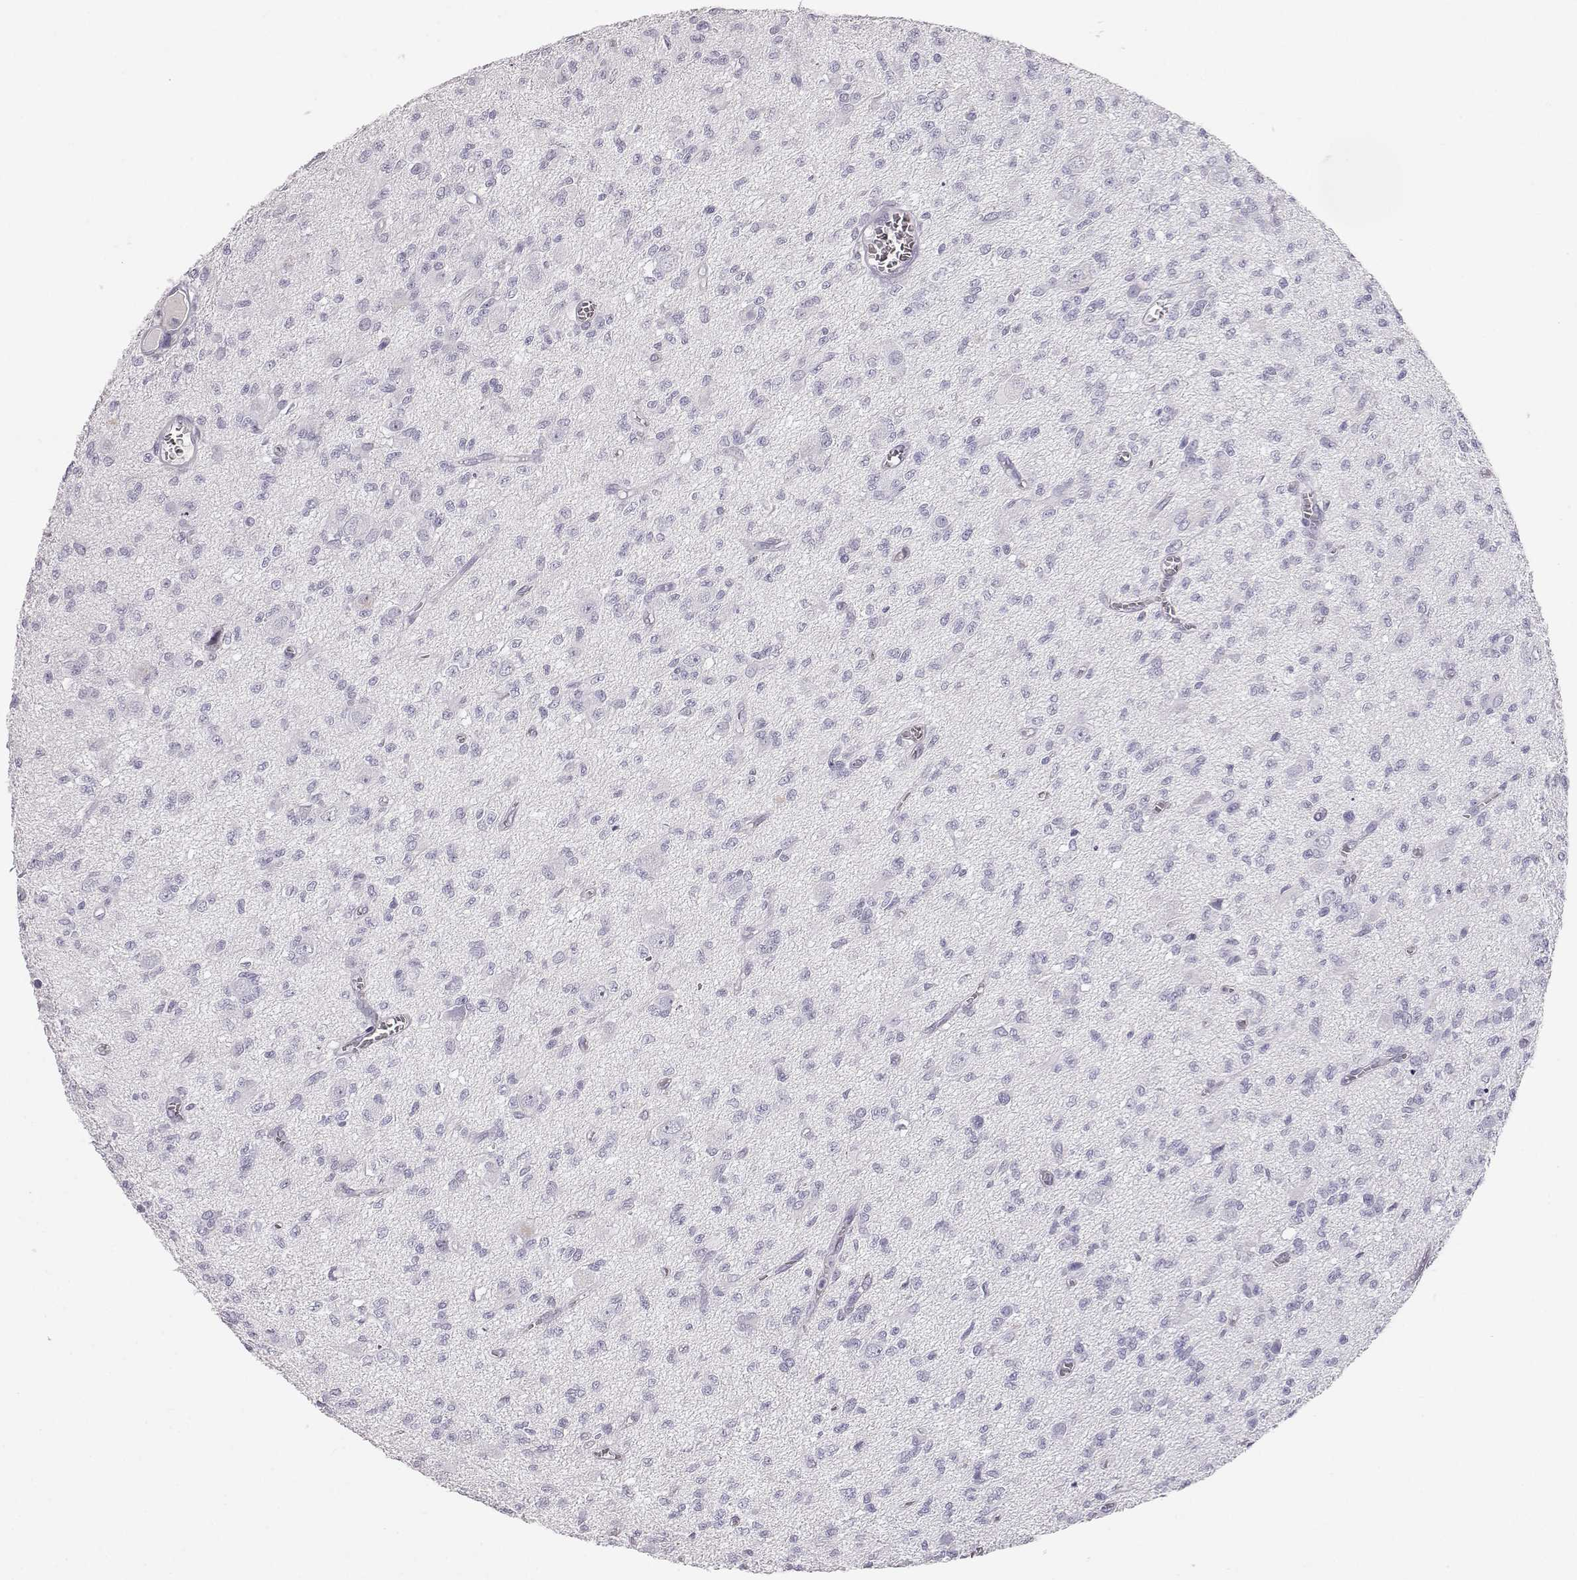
{"staining": {"intensity": "negative", "quantity": "none", "location": "none"}, "tissue": "glioma", "cell_type": "Tumor cells", "image_type": "cancer", "snomed": [{"axis": "morphology", "description": "Glioma, malignant, Low grade"}, {"axis": "topography", "description": "Brain"}], "caption": "A high-resolution micrograph shows immunohistochemistry (IHC) staining of low-grade glioma (malignant), which displays no significant expression in tumor cells. (Brightfield microscopy of DAB immunohistochemistry (IHC) at high magnification).", "gene": "KRTAP16-1", "patient": {"sex": "male", "age": 64}}